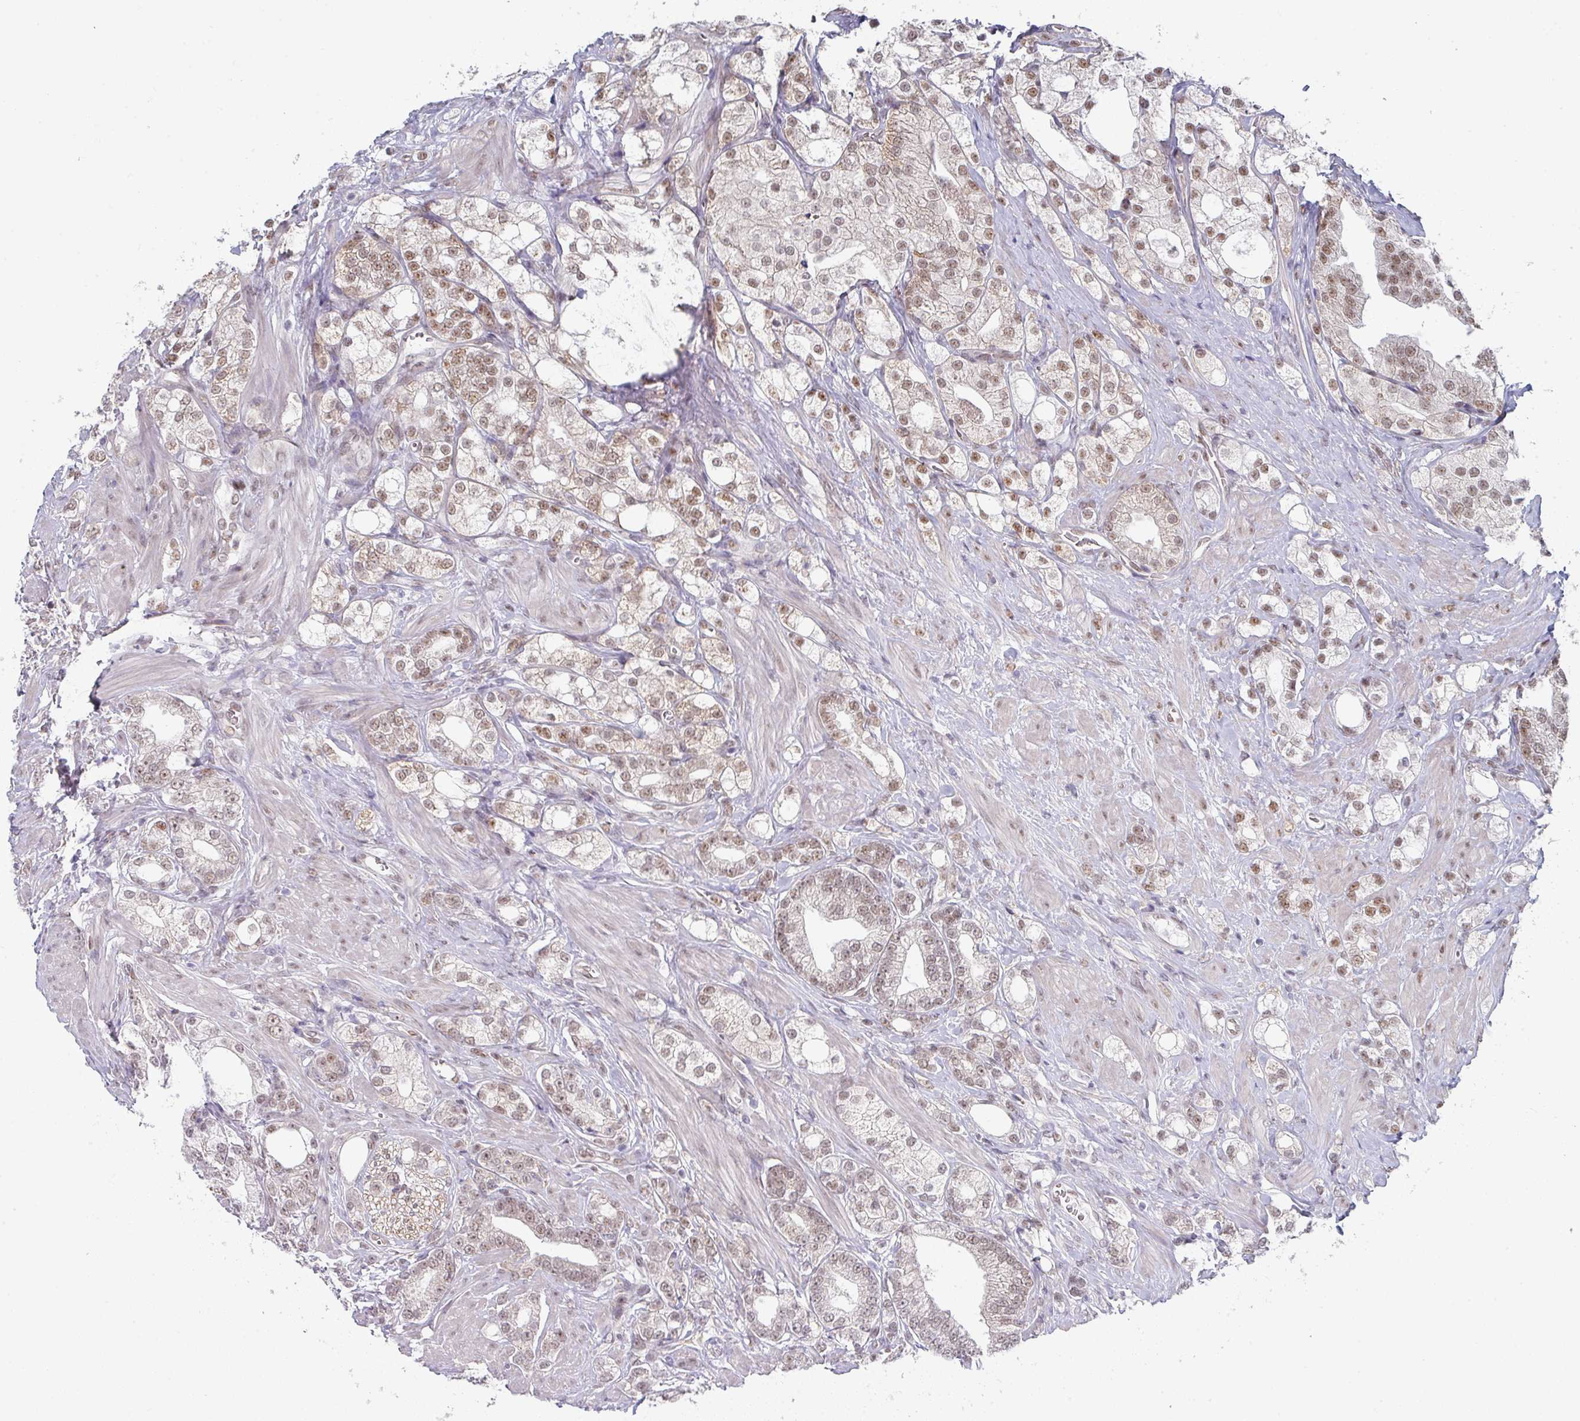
{"staining": {"intensity": "moderate", "quantity": "25%-75%", "location": "nuclear"}, "tissue": "prostate cancer", "cell_type": "Tumor cells", "image_type": "cancer", "snomed": [{"axis": "morphology", "description": "Adenocarcinoma, High grade"}, {"axis": "topography", "description": "Prostate"}], "caption": "Immunohistochemical staining of human prostate cancer (high-grade adenocarcinoma) reveals medium levels of moderate nuclear protein positivity in about 25%-75% of tumor cells.", "gene": "TMED5", "patient": {"sex": "male", "age": 50}}